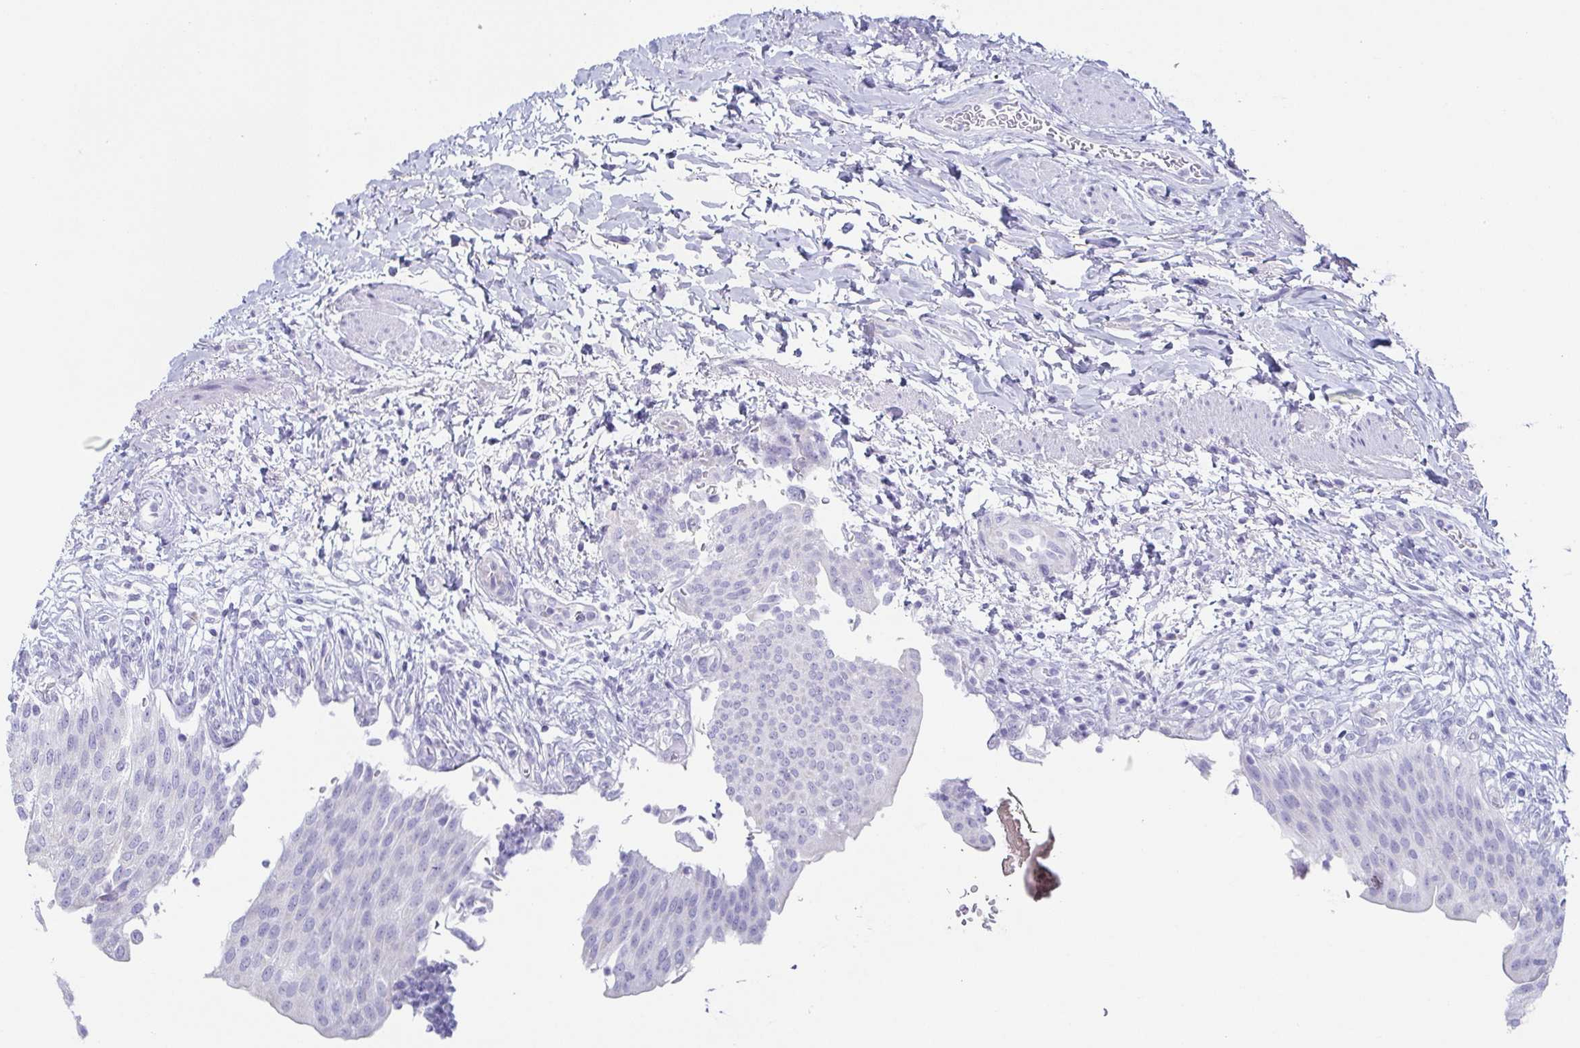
{"staining": {"intensity": "negative", "quantity": "none", "location": "none"}, "tissue": "urinary bladder", "cell_type": "Urothelial cells", "image_type": "normal", "snomed": [{"axis": "morphology", "description": "Normal tissue, NOS"}, {"axis": "topography", "description": "Urinary bladder"}, {"axis": "topography", "description": "Peripheral nerve tissue"}], "caption": "Immunohistochemistry (IHC) image of normal urinary bladder: urinary bladder stained with DAB demonstrates no significant protein positivity in urothelial cells.", "gene": "PRR27", "patient": {"sex": "female", "age": 60}}